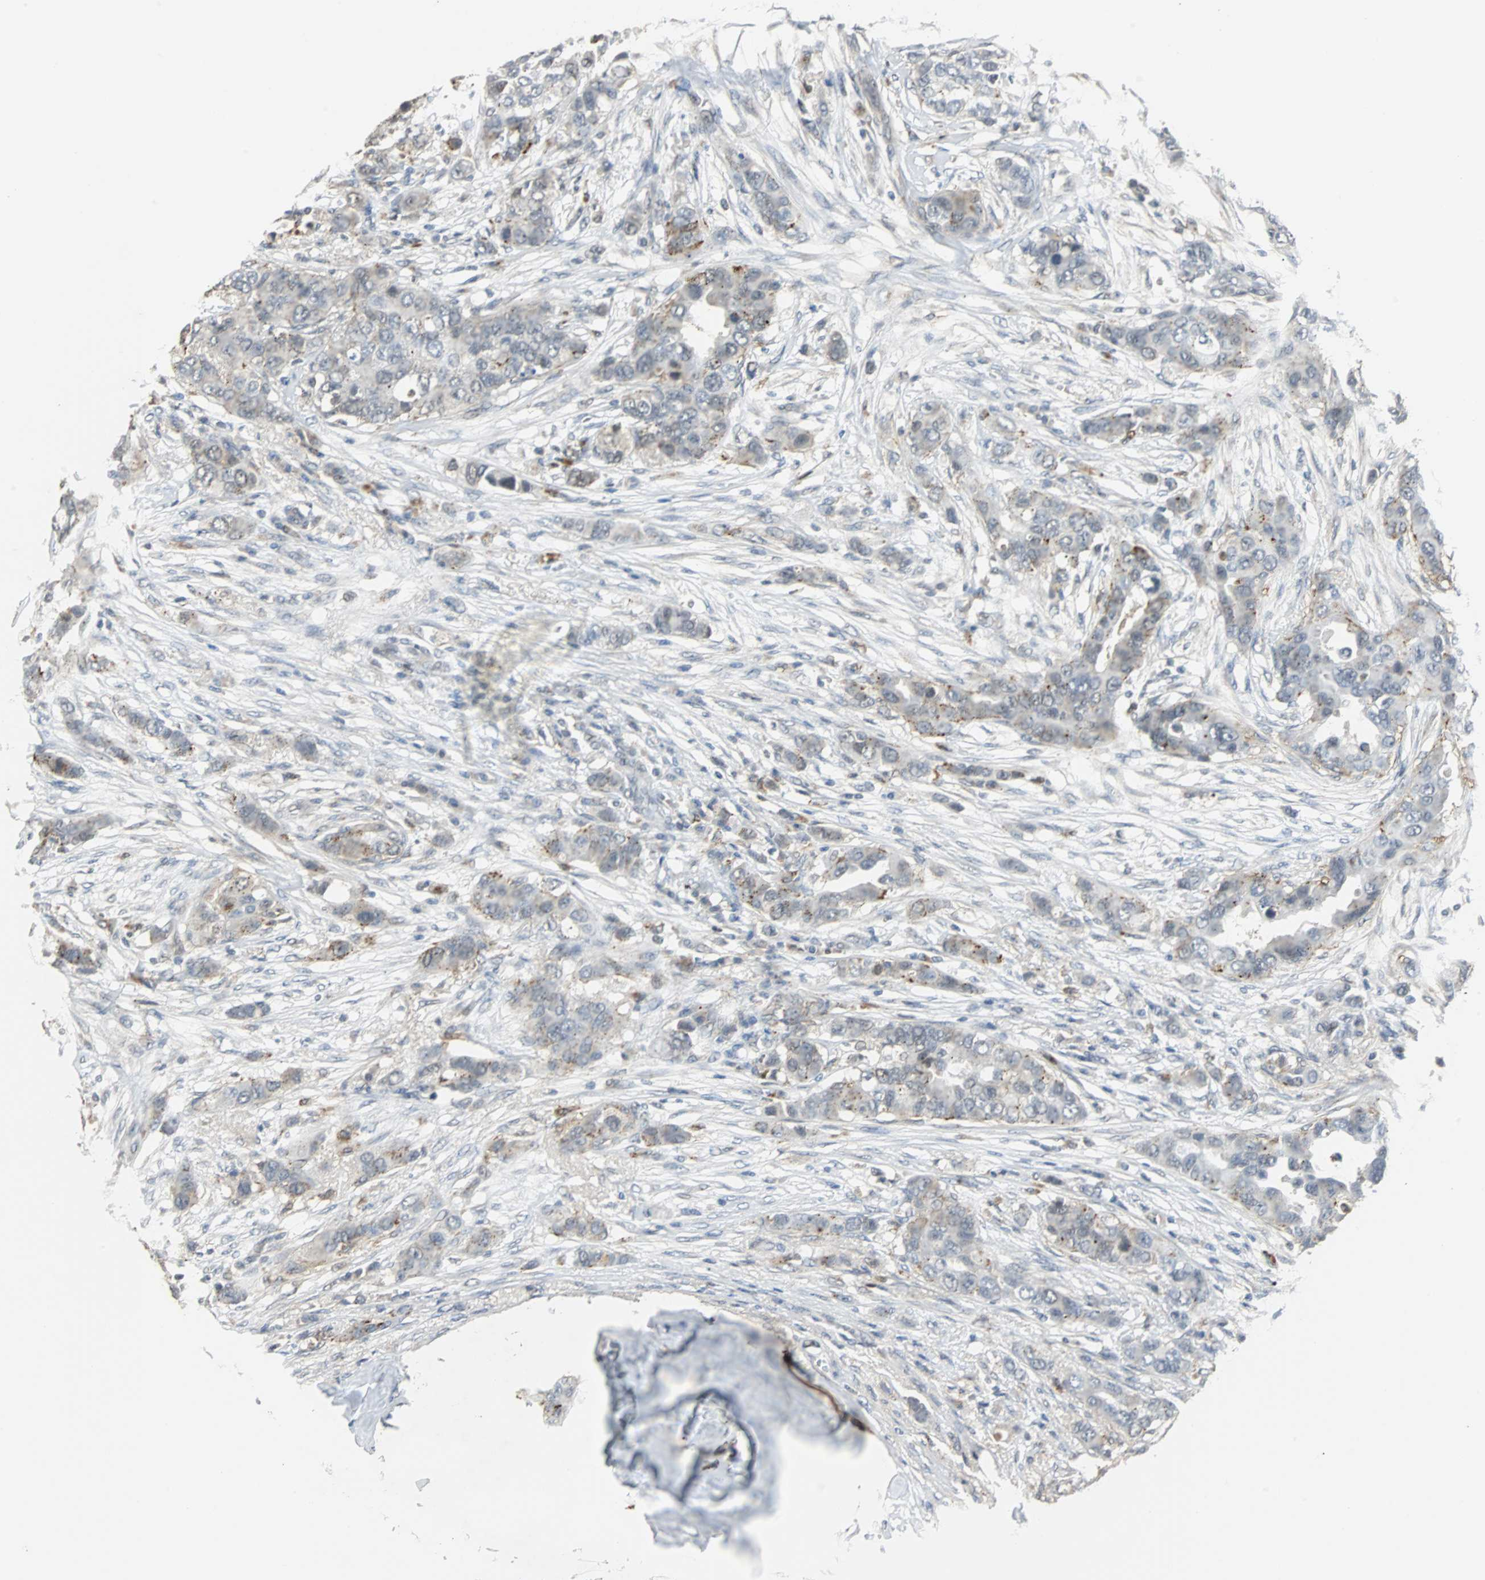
{"staining": {"intensity": "moderate", "quantity": "<25%", "location": "cytoplasmic/membranous"}, "tissue": "breast cancer", "cell_type": "Tumor cells", "image_type": "cancer", "snomed": [{"axis": "morphology", "description": "Duct carcinoma"}, {"axis": "topography", "description": "Breast"}], "caption": "Human breast cancer stained with a protein marker exhibits moderate staining in tumor cells.", "gene": "HLX", "patient": {"sex": "female", "age": 50}}